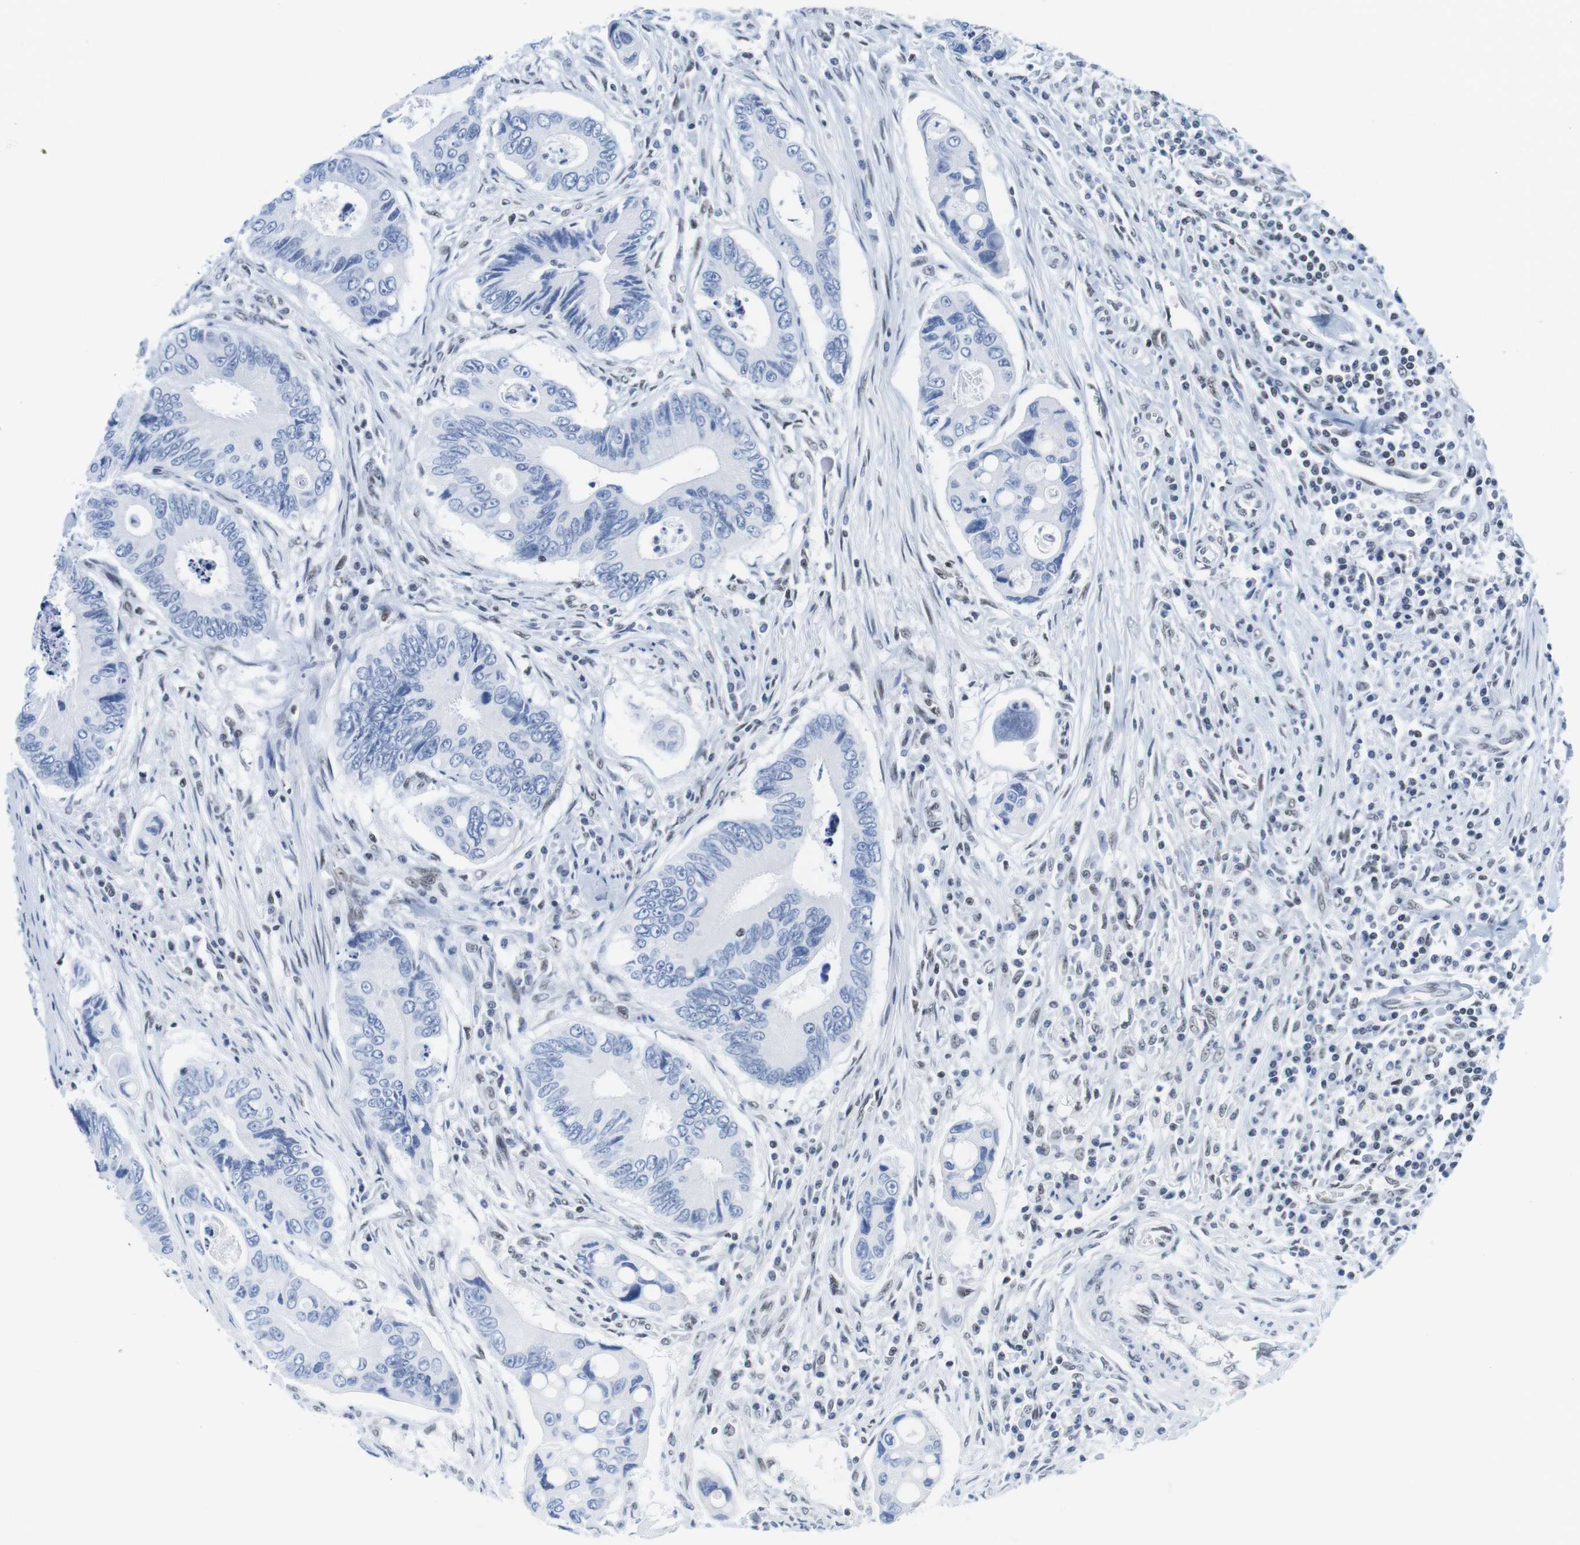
{"staining": {"intensity": "negative", "quantity": "none", "location": "none"}, "tissue": "colorectal cancer", "cell_type": "Tumor cells", "image_type": "cancer", "snomed": [{"axis": "morphology", "description": "Inflammation, NOS"}, {"axis": "morphology", "description": "Adenocarcinoma, NOS"}, {"axis": "topography", "description": "Colon"}], "caption": "IHC of colorectal cancer (adenocarcinoma) exhibits no staining in tumor cells.", "gene": "IFI16", "patient": {"sex": "male", "age": 72}}